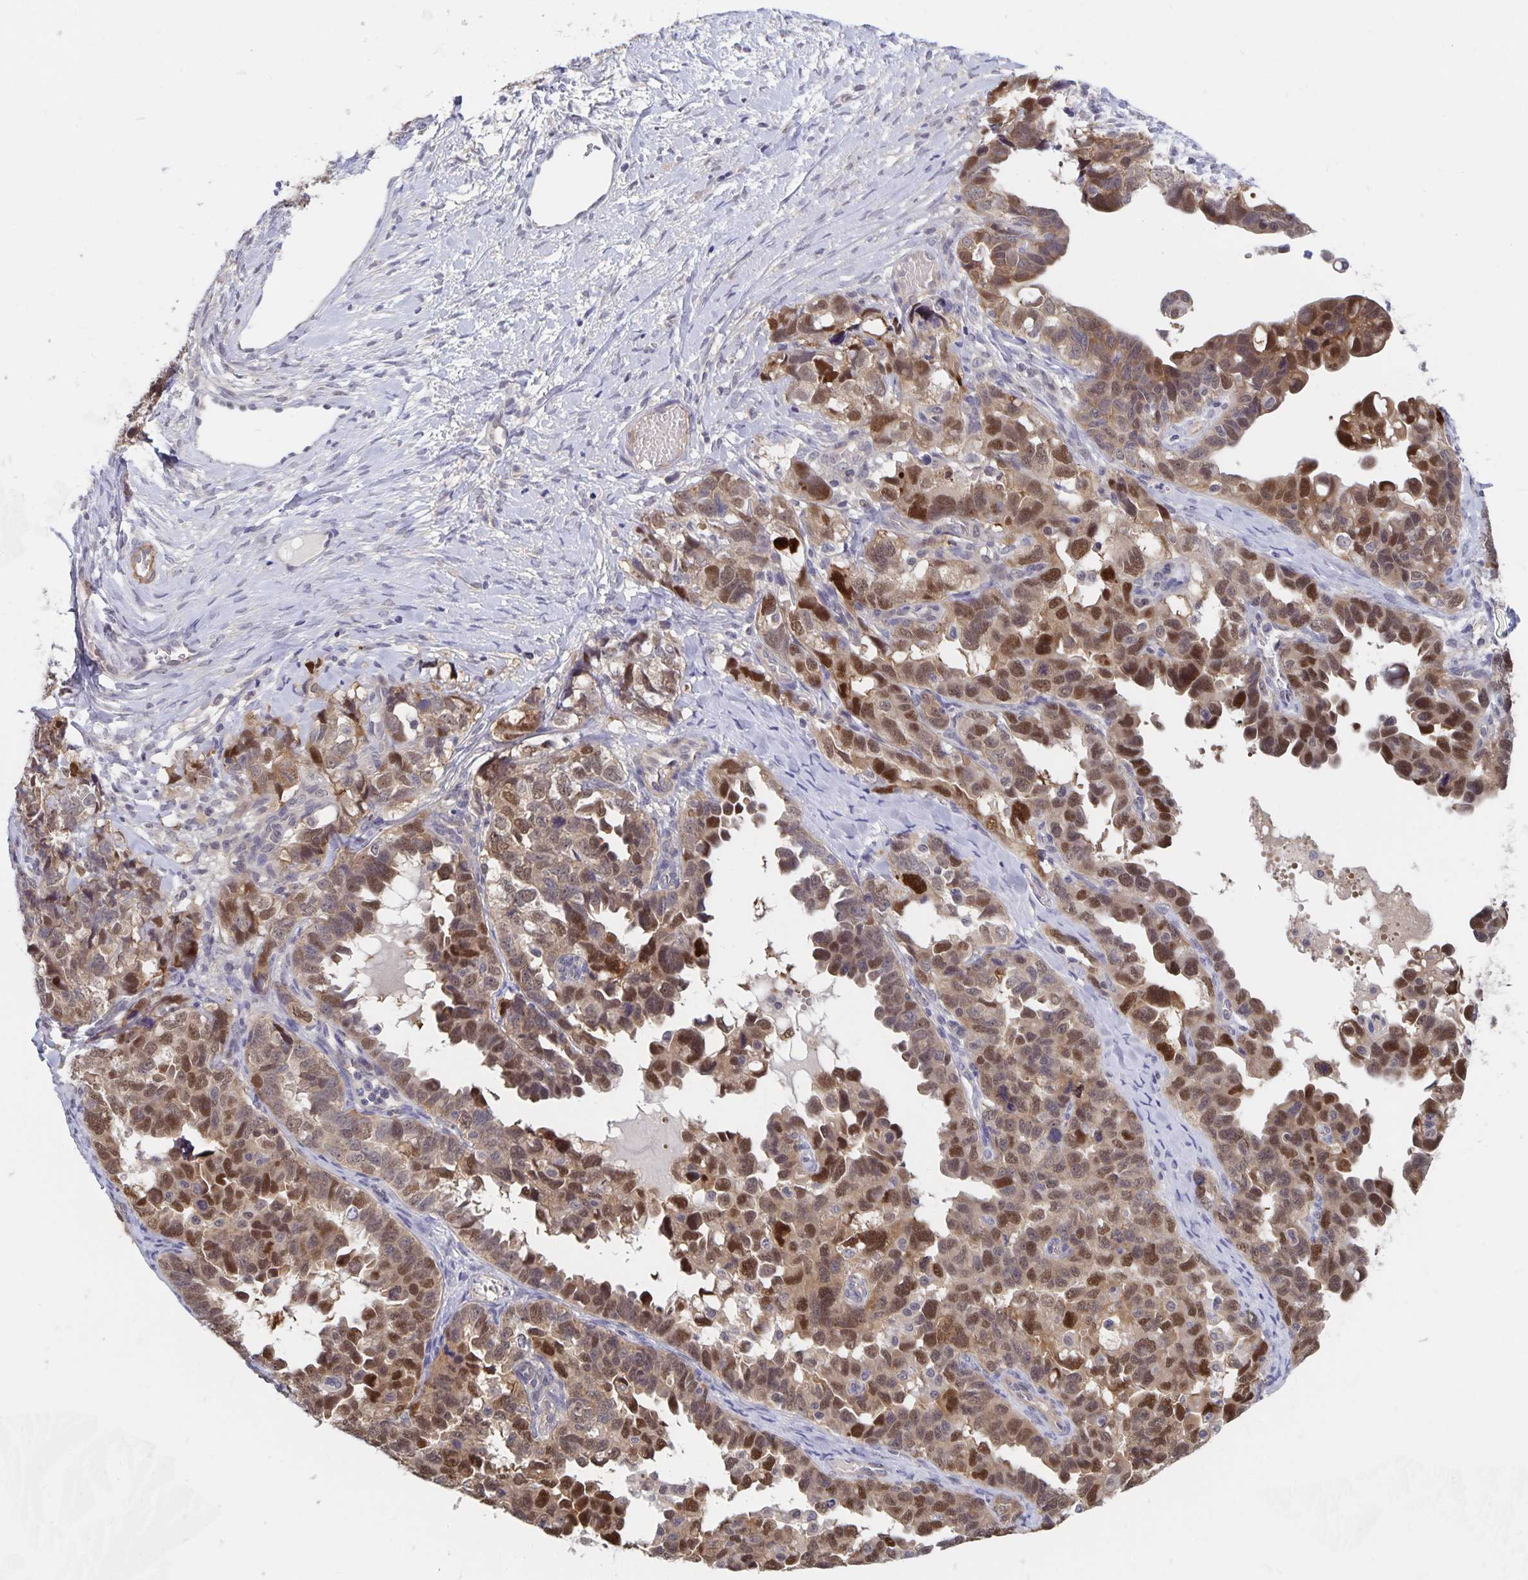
{"staining": {"intensity": "moderate", "quantity": ">75%", "location": "cytoplasmic/membranous,nuclear"}, "tissue": "ovarian cancer", "cell_type": "Tumor cells", "image_type": "cancer", "snomed": [{"axis": "morphology", "description": "Cystadenocarcinoma, serous, NOS"}, {"axis": "topography", "description": "Ovary"}], "caption": "An IHC photomicrograph of tumor tissue is shown. Protein staining in brown highlights moderate cytoplasmic/membranous and nuclear positivity in serous cystadenocarcinoma (ovarian) within tumor cells.", "gene": "BAG6", "patient": {"sex": "female", "age": 69}}